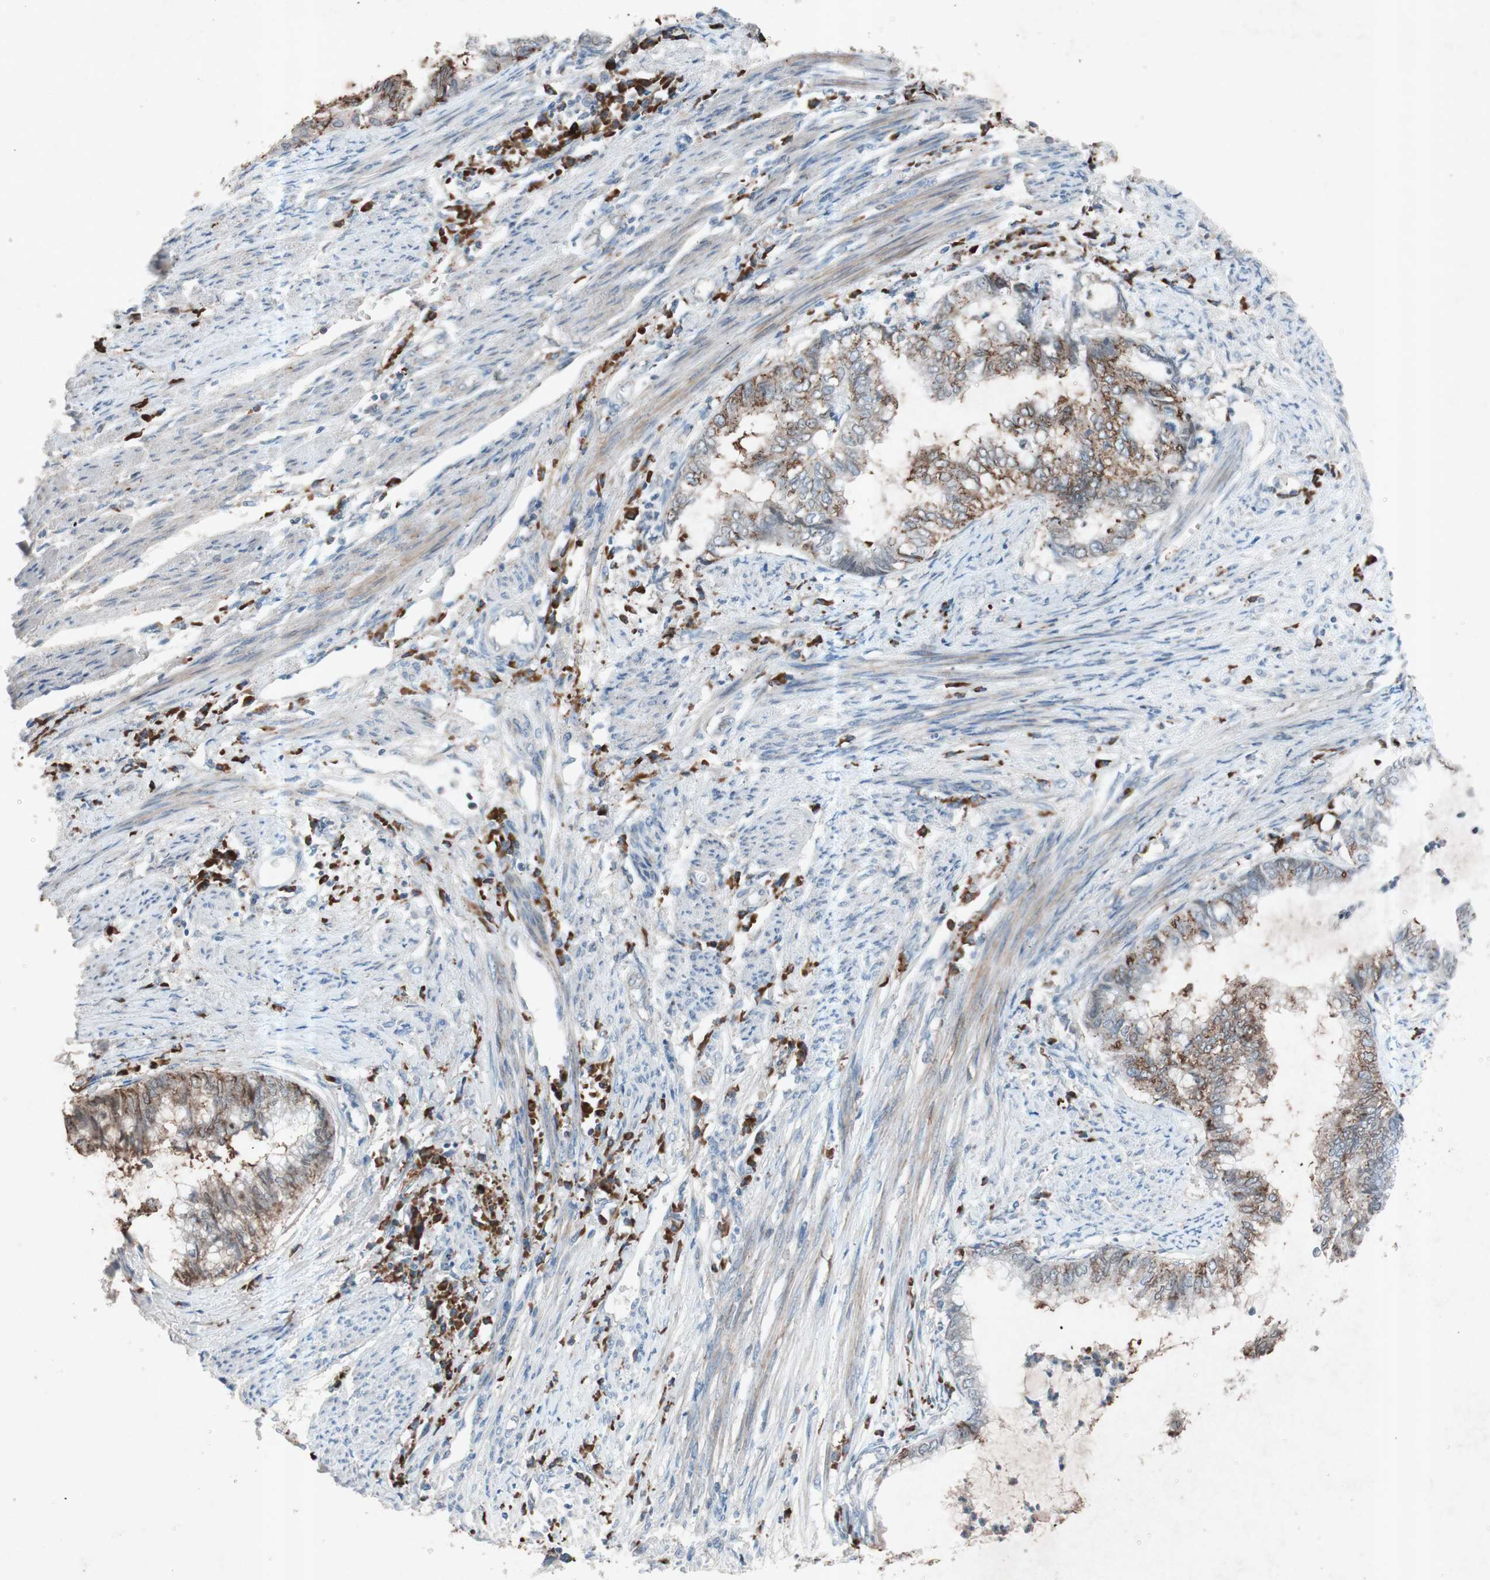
{"staining": {"intensity": "moderate", "quantity": "25%-75%", "location": "cytoplasmic/membranous"}, "tissue": "endometrial cancer", "cell_type": "Tumor cells", "image_type": "cancer", "snomed": [{"axis": "morphology", "description": "Adenocarcinoma, NOS"}, {"axis": "topography", "description": "Endometrium"}], "caption": "DAB immunohistochemical staining of human endometrial cancer reveals moderate cytoplasmic/membranous protein expression in approximately 25%-75% of tumor cells.", "gene": "GRB7", "patient": {"sex": "female", "age": 79}}